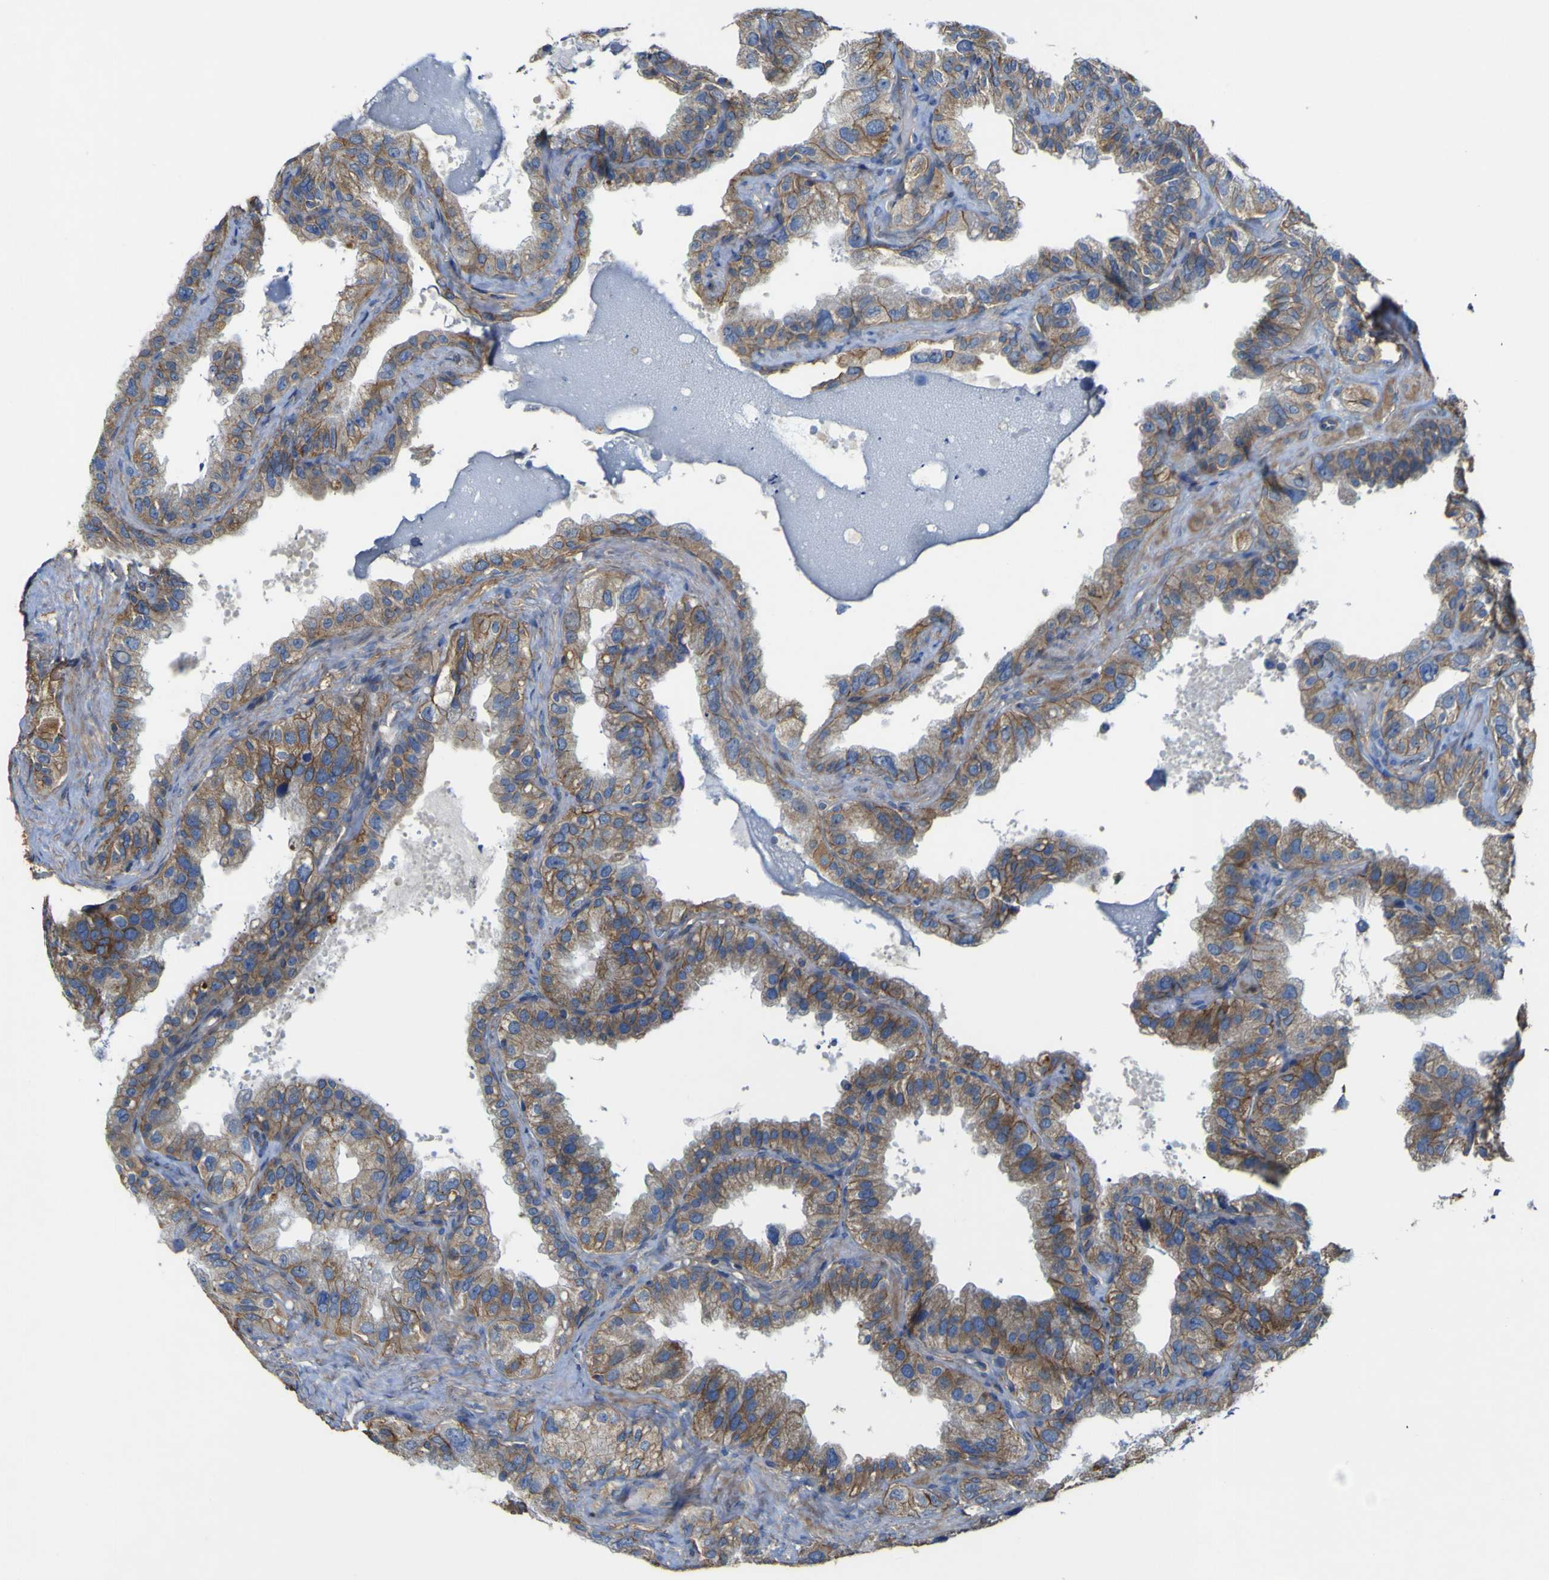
{"staining": {"intensity": "moderate", "quantity": ">75%", "location": "cytoplasmic/membranous"}, "tissue": "seminal vesicle", "cell_type": "Glandular cells", "image_type": "normal", "snomed": [{"axis": "morphology", "description": "Normal tissue, NOS"}, {"axis": "topography", "description": "Seminal veicle"}], "caption": "Immunohistochemical staining of unremarkable seminal vesicle exhibits >75% levels of moderate cytoplasmic/membranous protein expression in approximately >75% of glandular cells. (Brightfield microscopy of DAB IHC at high magnification).", "gene": "TNFSF15", "patient": {"sex": "male", "age": 68}}